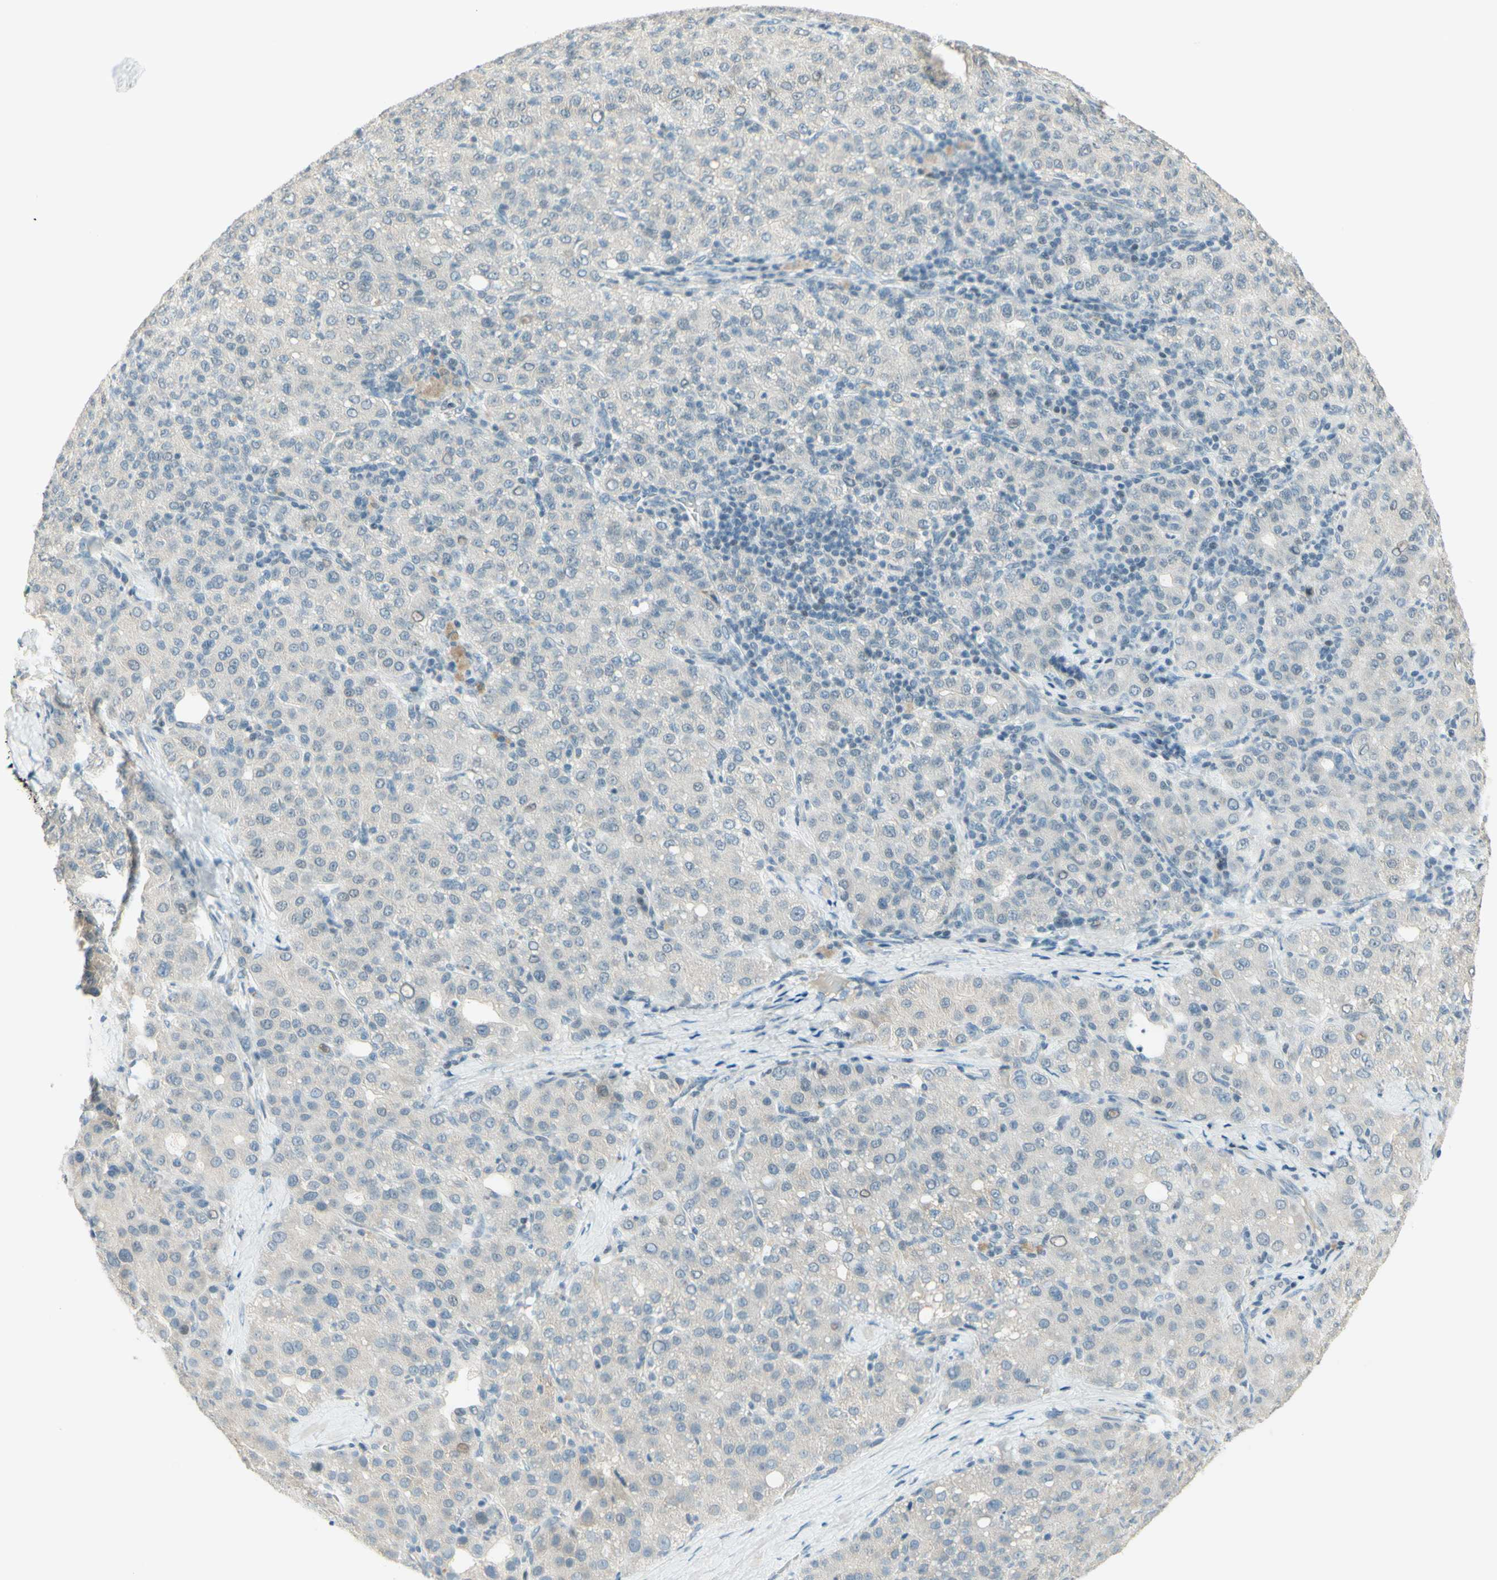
{"staining": {"intensity": "negative", "quantity": "none", "location": "none"}, "tissue": "liver cancer", "cell_type": "Tumor cells", "image_type": "cancer", "snomed": [{"axis": "morphology", "description": "Carcinoma, Hepatocellular, NOS"}, {"axis": "topography", "description": "Liver"}], "caption": "The immunohistochemistry (IHC) image has no significant staining in tumor cells of liver cancer (hepatocellular carcinoma) tissue.", "gene": "JPH1", "patient": {"sex": "male", "age": 65}}